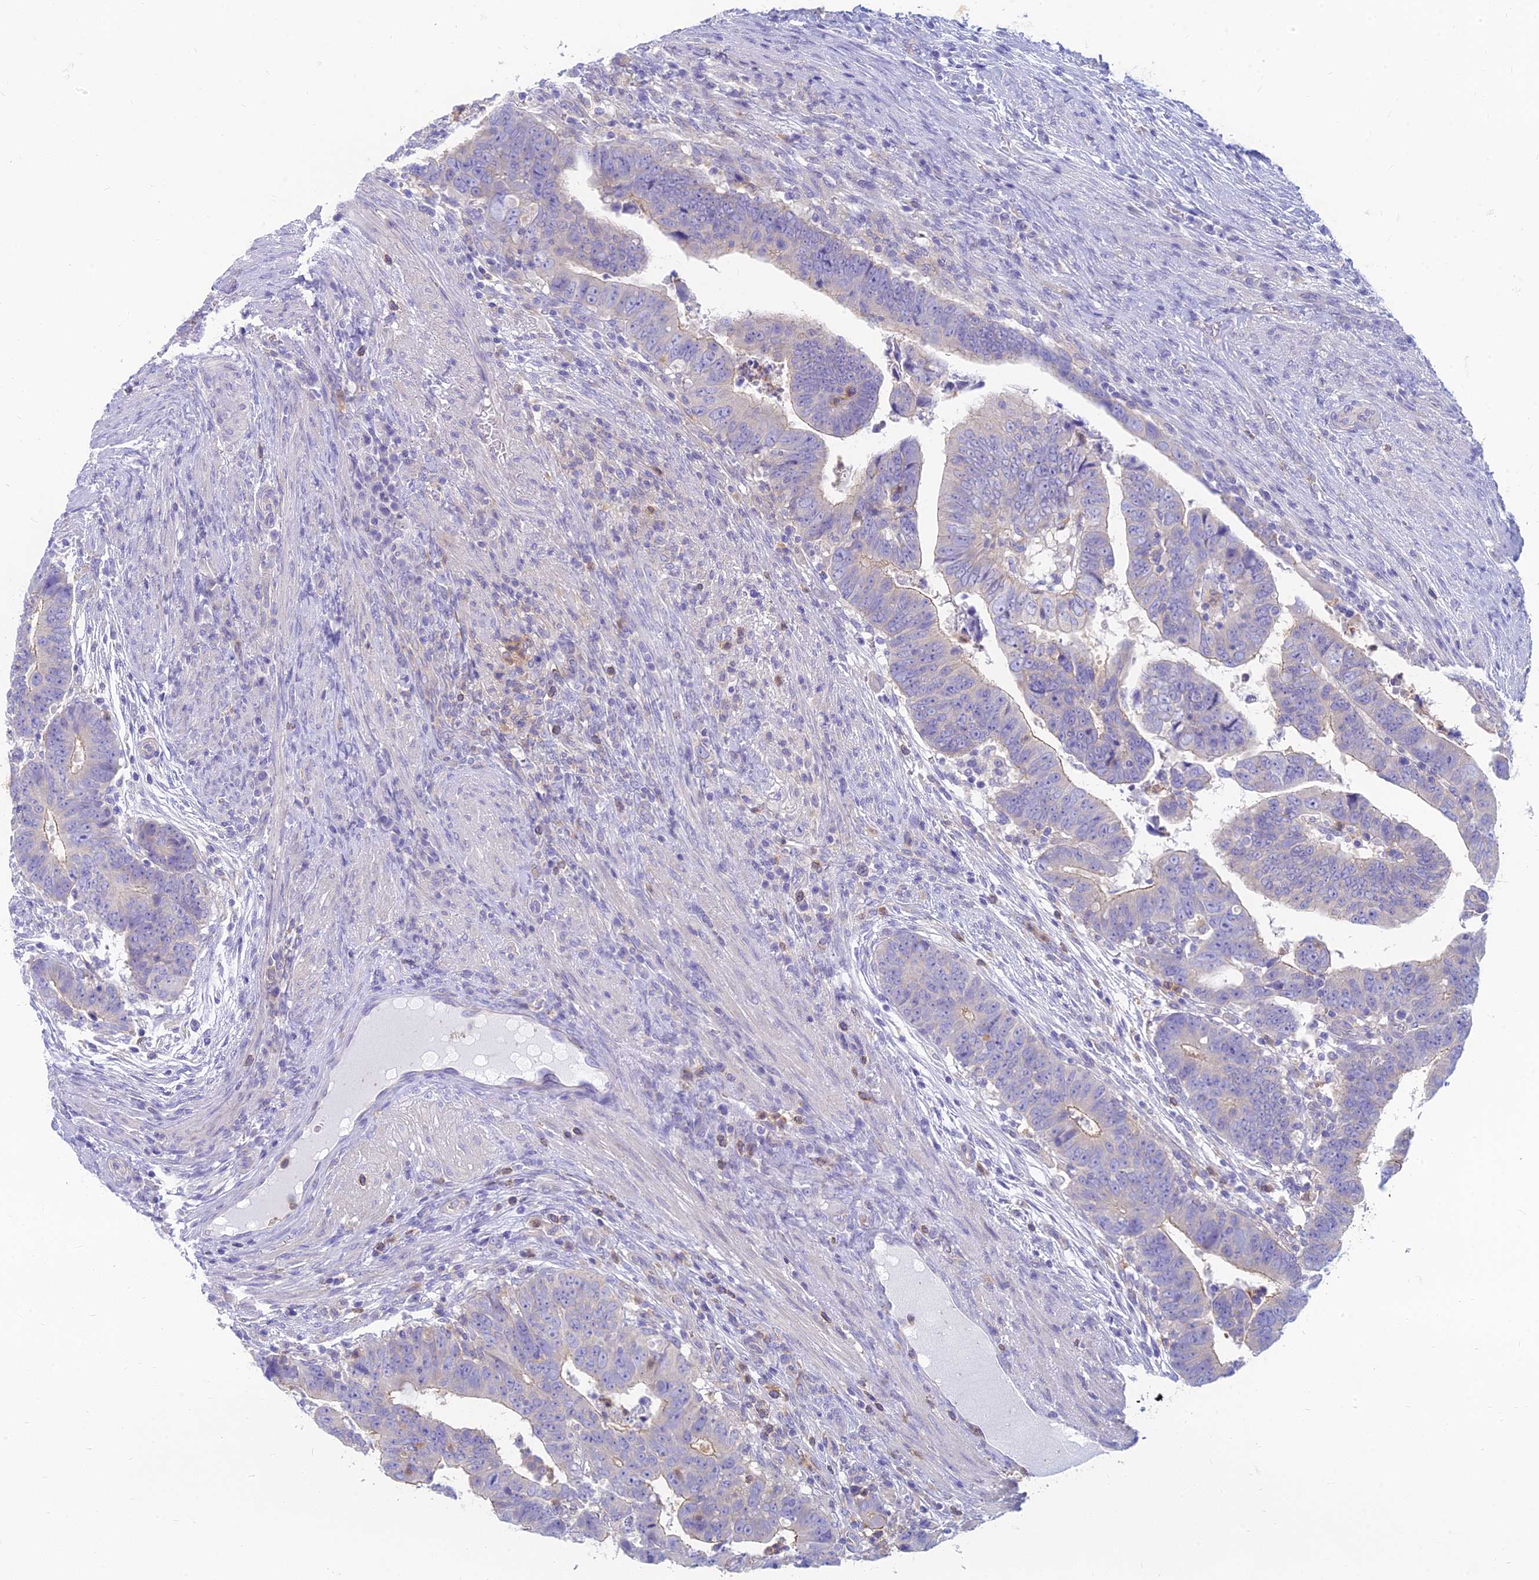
{"staining": {"intensity": "weak", "quantity": "<25%", "location": "cytoplasmic/membranous"}, "tissue": "colorectal cancer", "cell_type": "Tumor cells", "image_type": "cancer", "snomed": [{"axis": "morphology", "description": "Normal tissue, NOS"}, {"axis": "morphology", "description": "Adenocarcinoma, NOS"}, {"axis": "topography", "description": "Rectum"}], "caption": "Immunohistochemical staining of colorectal adenocarcinoma exhibits no significant staining in tumor cells.", "gene": "STRN4", "patient": {"sex": "female", "age": 65}}